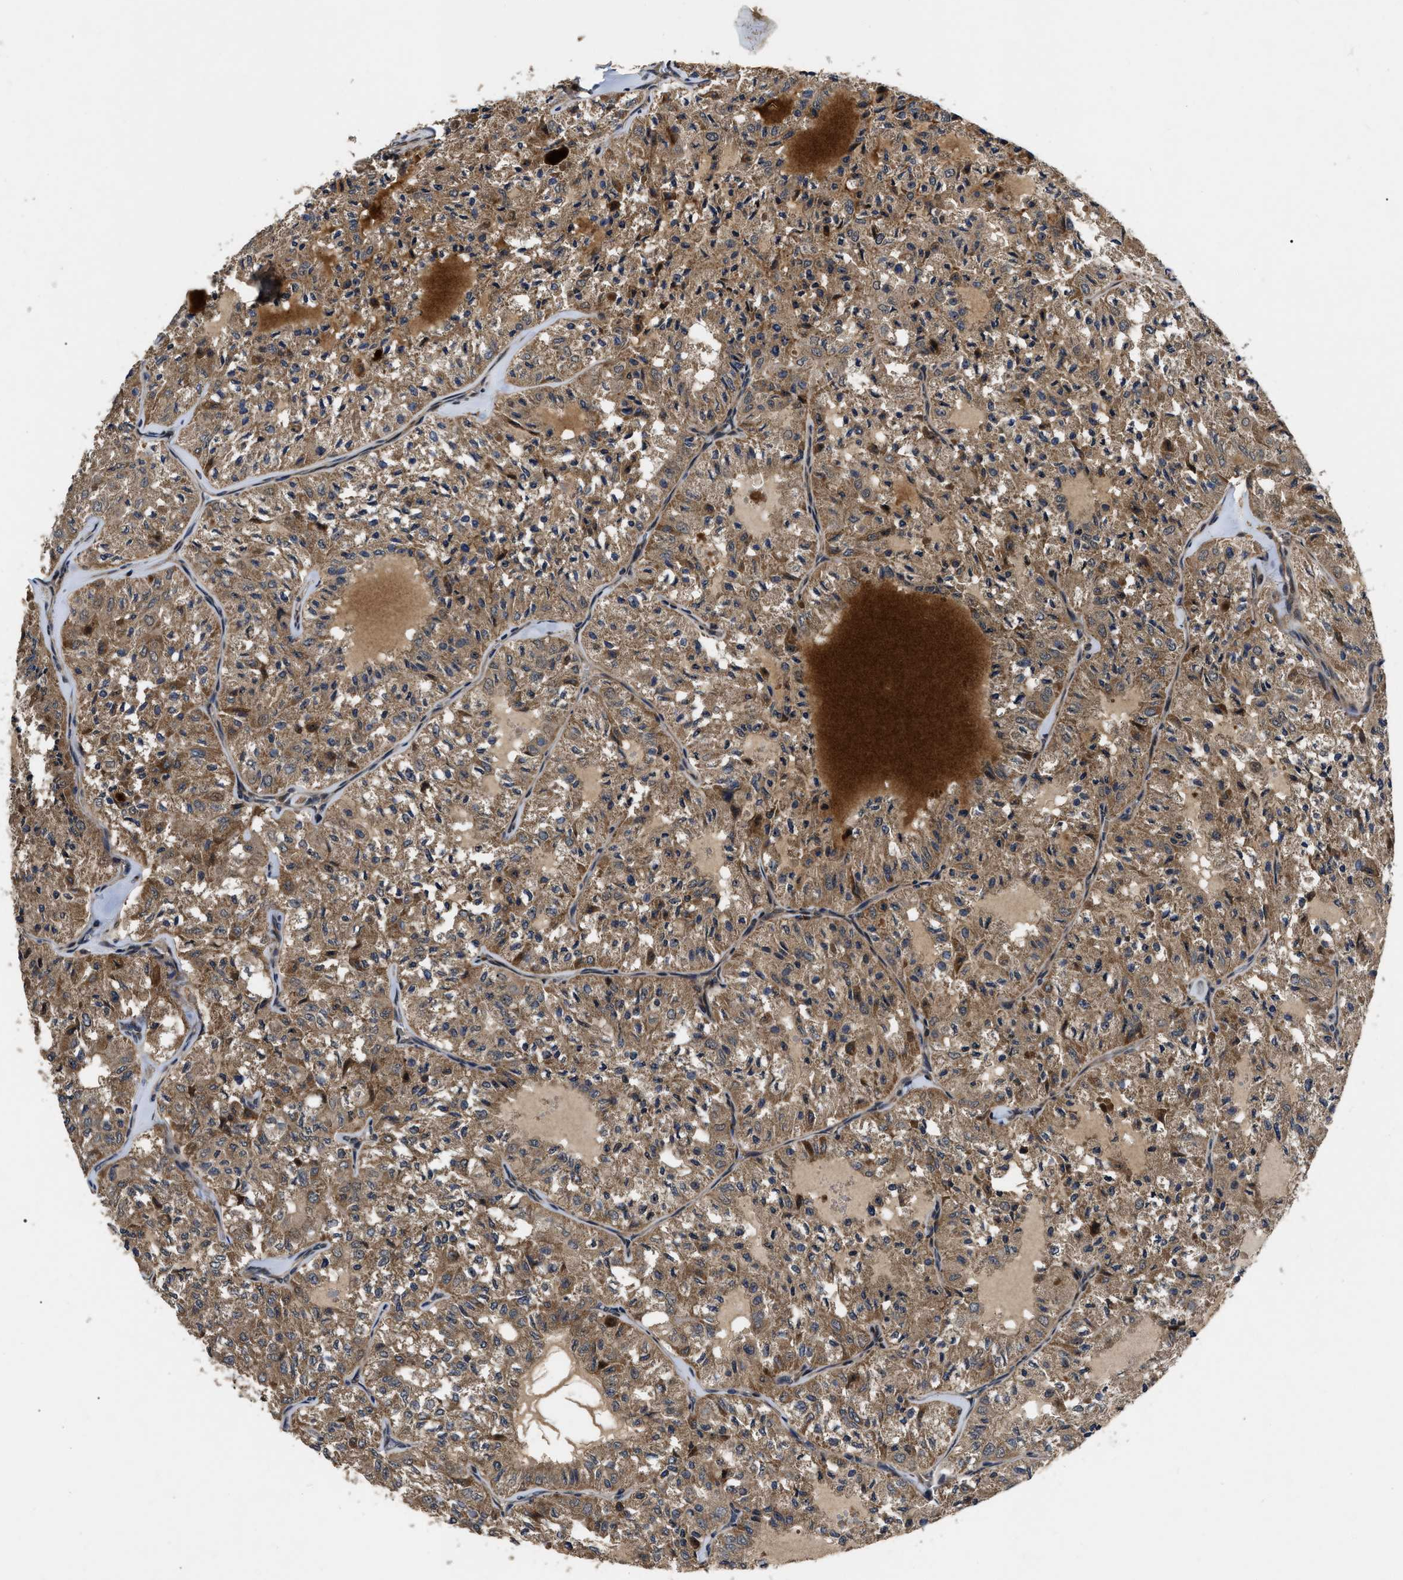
{"staining": {"intensity": "moderate", "quantity": ">75%", "location": "cytoplasmic/membranous"}, "tissue": "thyroid cancer", "cell_type": "Tumor cells", "image_type": "cancer", "snomed": [{"axis": "morphology", "description": "Follicular adenoma carcinoma, NOS"}, {"axis": "topography", "description": "Thyroid gland"}], "caption": "Tumor cells reveal medium levels of moderate cytoplasmic/membranous staining in approximately >75% of cells in human thyroid cancer (follicular adenoma carcinoma). The protein of interest is stained brown, and the nuclei are stained in blue (DAB (3,3'-diaminobenzidine) IHC with brightfield microscopy, high magnification).", "gene": "PPWD1", "patient": {"sex": "male", "age": 75}}